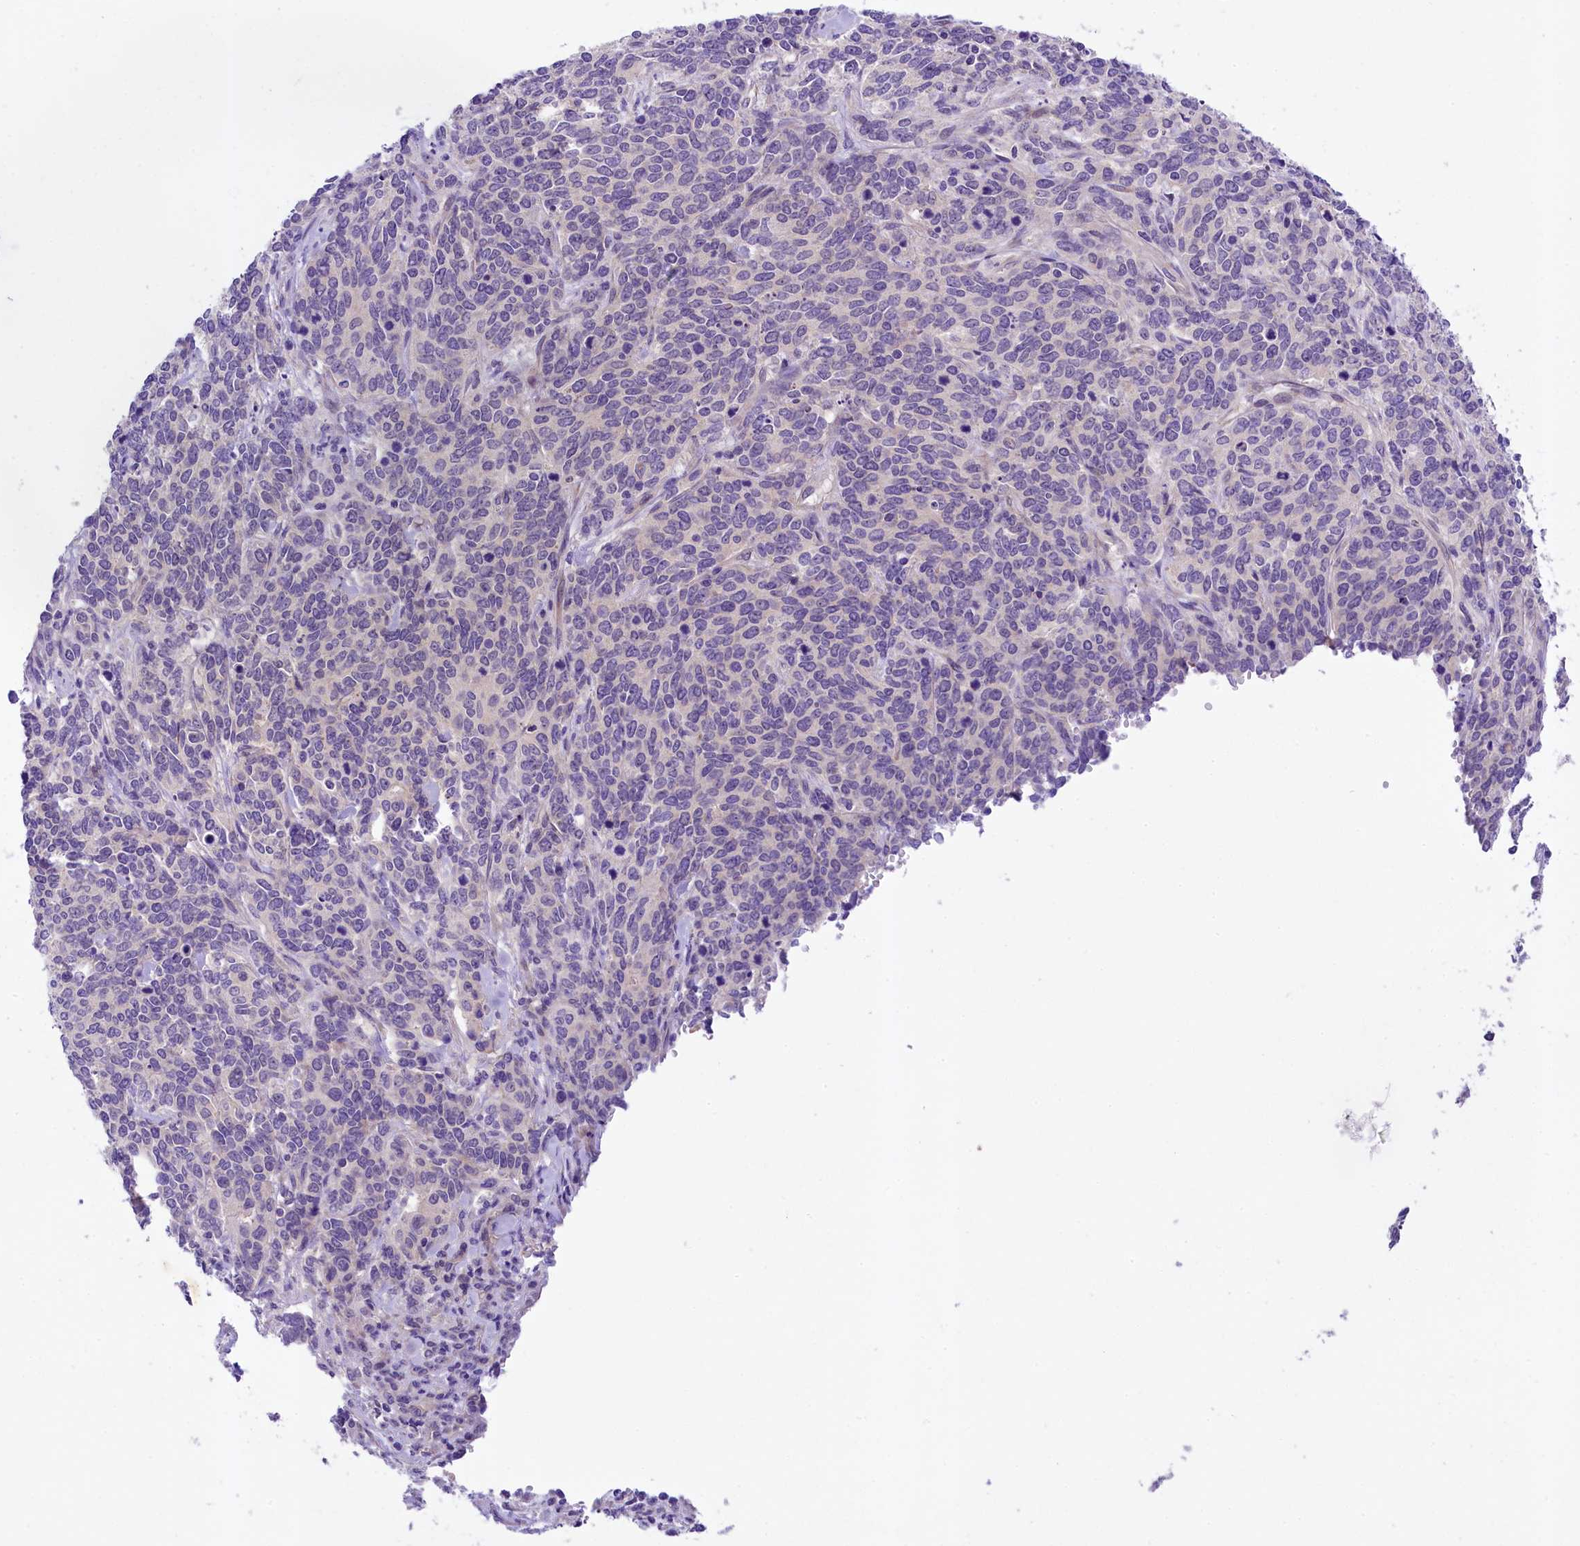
{"staining": {"intensity": "negative", "quantity": "none", "location": "none"}, "tissue": "cervical cancer", "cell_type": "Tumor cells", "image_type": "cancer", "snomed": [{"axis": "morphology", "description": "Squamous cell carcinoma, NOS"}, {"axis": "topography", "description": "Cervix"}], "caption": "Tumor cells are negative for brown protein staining in cervical cancer.", "gene": "UBXN6", "patient": {"sex": "female", "age": 60}}